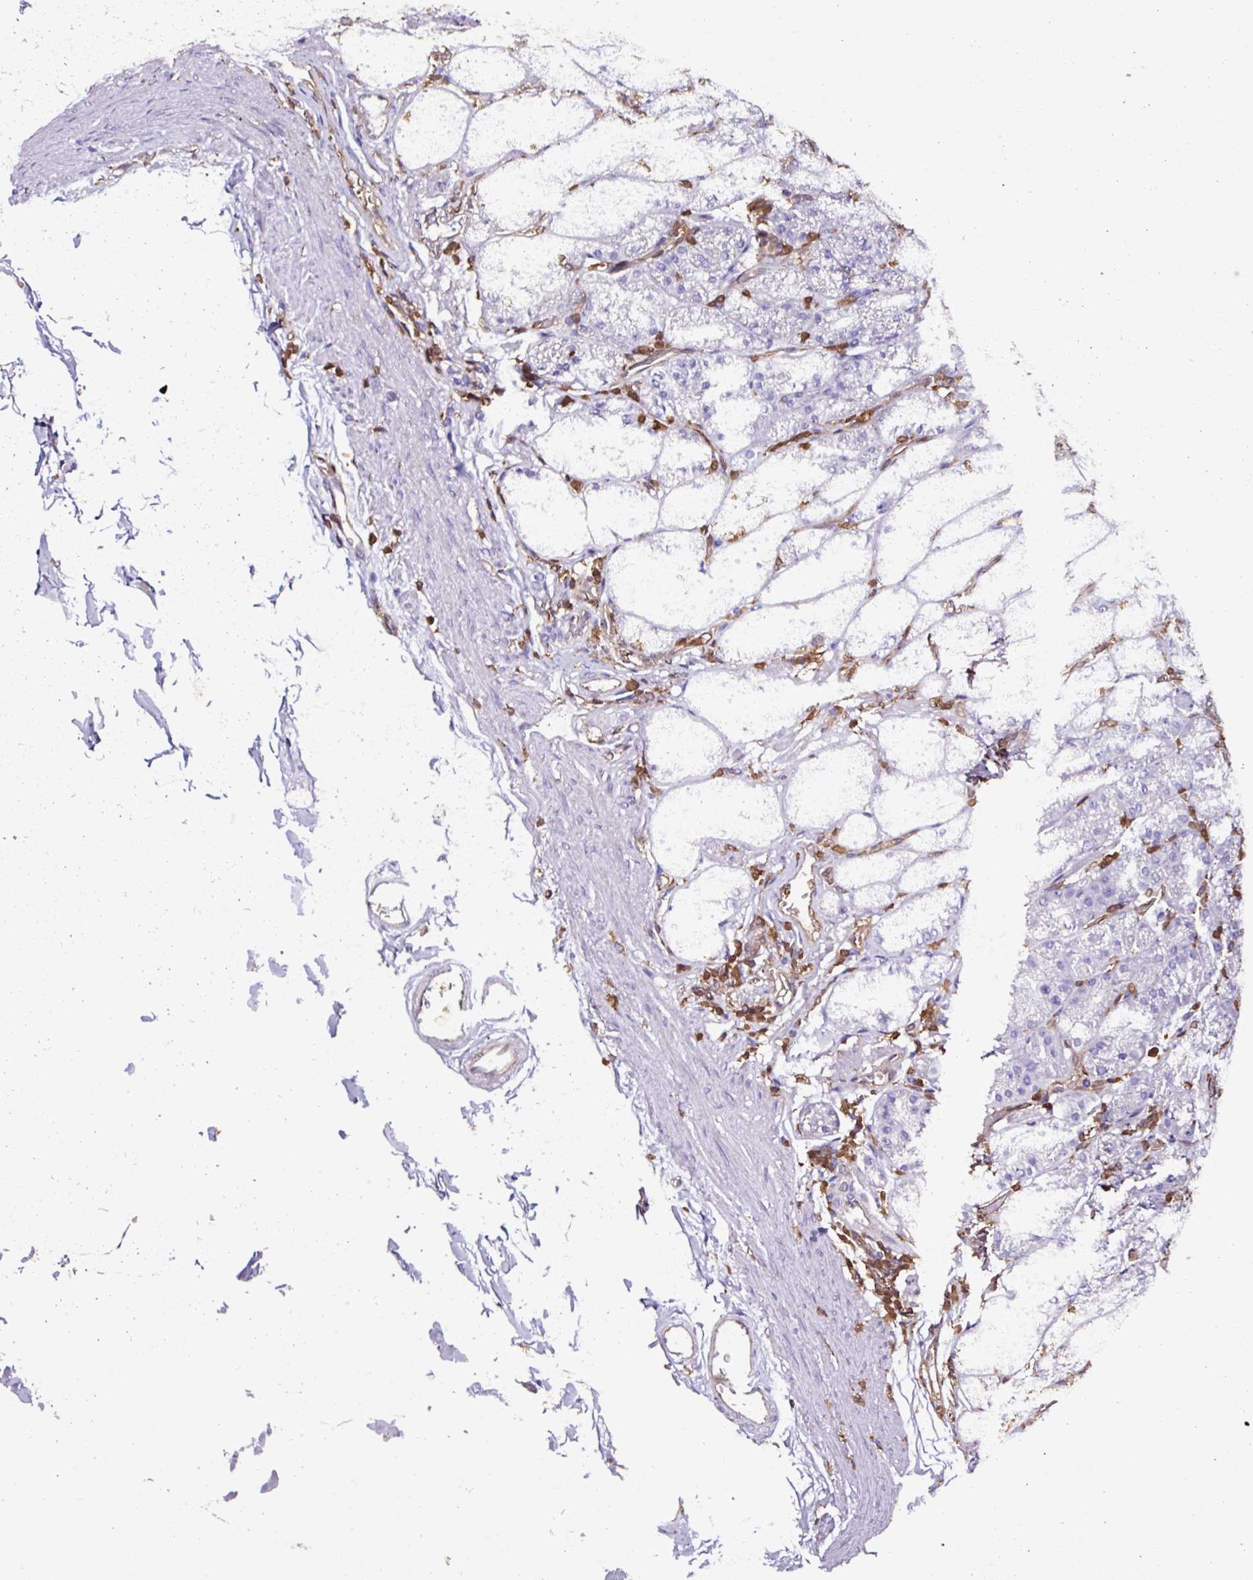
{"staining": {"intensity": "negative", "quantity": "none", "location": "none"}, "tissue": "stomach", "cell_type": "Glandular cells", "image_type": "normal", "snomed": [{"axis": "morphology", "description": "Normal tissue, NOS"}, {"axis": "topography", "description": "Stomach, upper"}, {"axis": "topography", "description": "Stomach"}], "caption": "DAB immunohistochemical staining of unremarkable human stomach displays no significant expression in glandular cells. (Stains: DAB (3,3'-diaminobenzidine) immunohistochemistry with hematoxylin counter stain, Microscopy: brightfield microscopy at high magnification).", "gene": "ARHGDIB", "patient": {"sex": "male", "age": 68}}